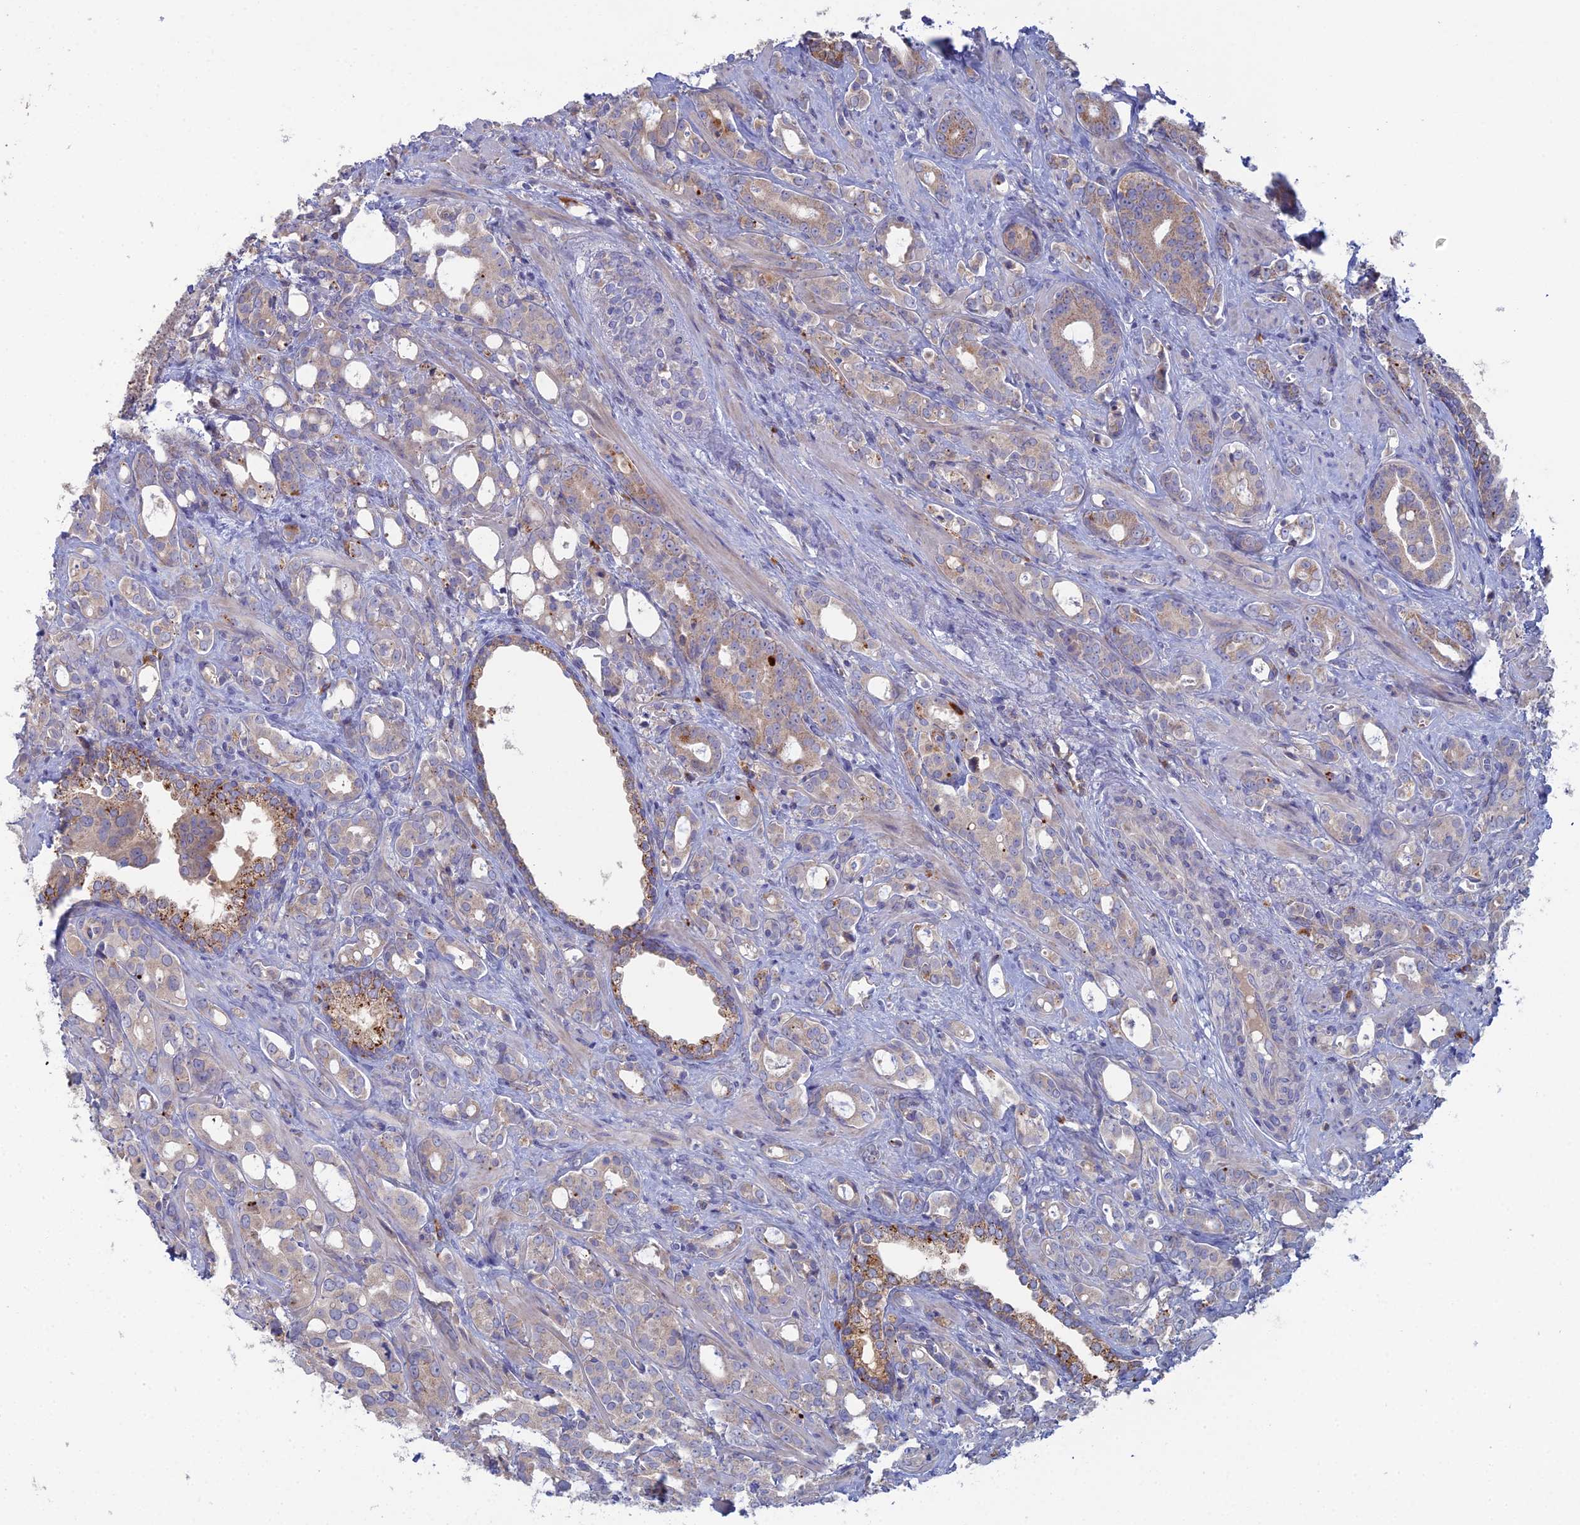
{"staining": {"intensity": "weak", "quantity": "<25%", "location": "cytoplasmic/membranous"}, "tissue": "prostate cancer", "cell_type": "Tumor cells", "image_type": "cancer", "snomed": [{"axis": "morphology", "description": "Adenocarcinoma, High grade"}, {"axis": "topography", "description": "Prostate"}], "caption": "Image shows no protein staining in tumor cells of prostate cancer tissue.", "gene": "ARL16", "patient": {"sex": "male", "age": 72}}